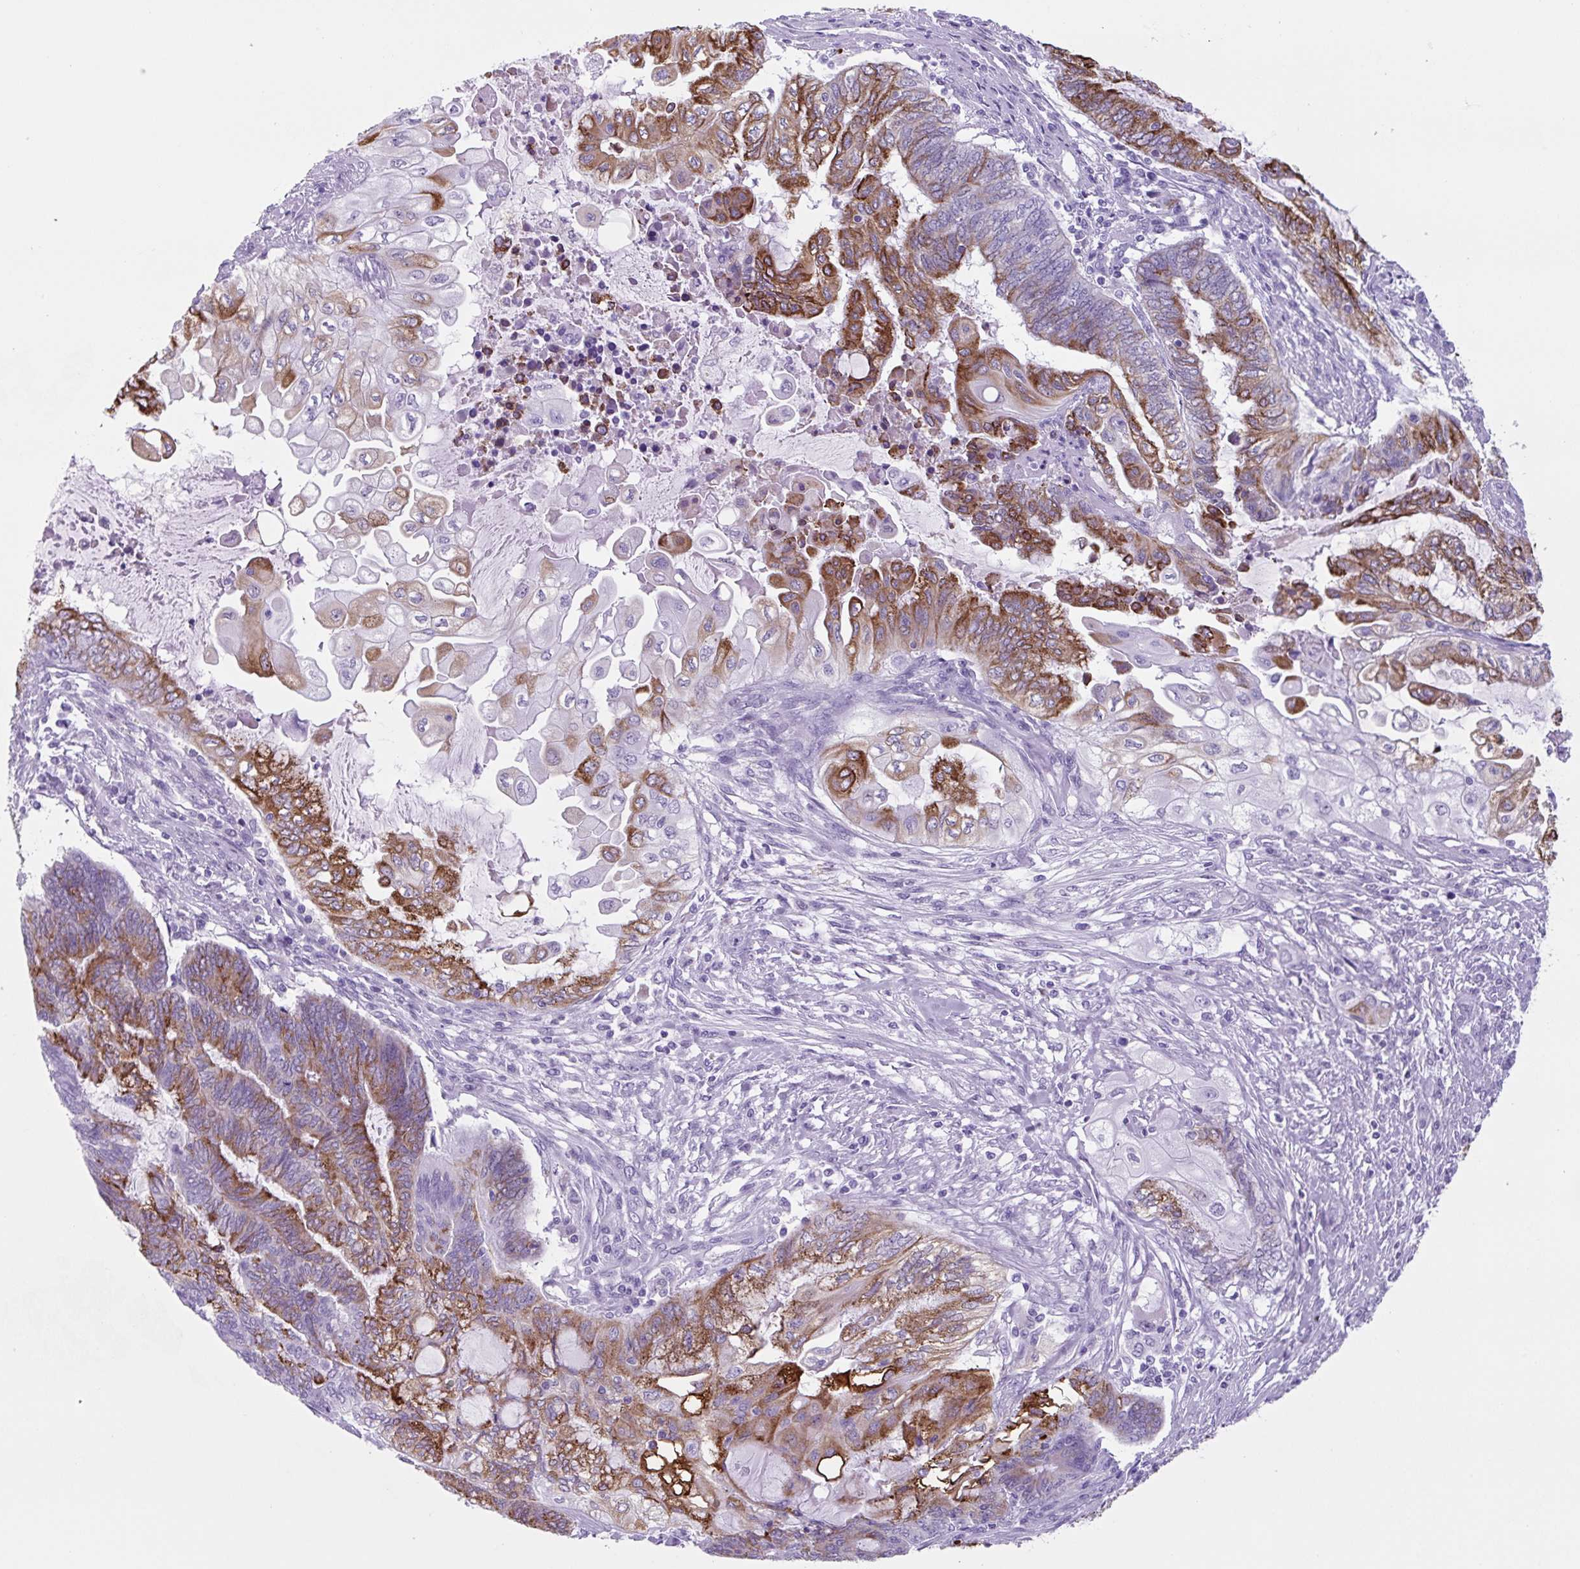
{"staining": {"intensity": "strong", "quantity": "25%-75%", "location": "cytoplasmic/membranous"}, "tissue": "endometrial cancer", "cell_type": "Tumor cells", "image_type": "cancer", "snomed": [{"axis": "morphology", "description": "Adenocarcinoma, NOS"}, {"axis": "topography", "description": "Uterus"}, {"axis": "topography", "description": "Endometrium"}], "caption": "Endometrial cancer was stained to show a protein in brown. There is high levels of strong cytoplasmic/membranous expression in about 25%-75% of tumor cells.", "gene": "TNFRSF8", "patient": {"sex": "female", "age": 70}}